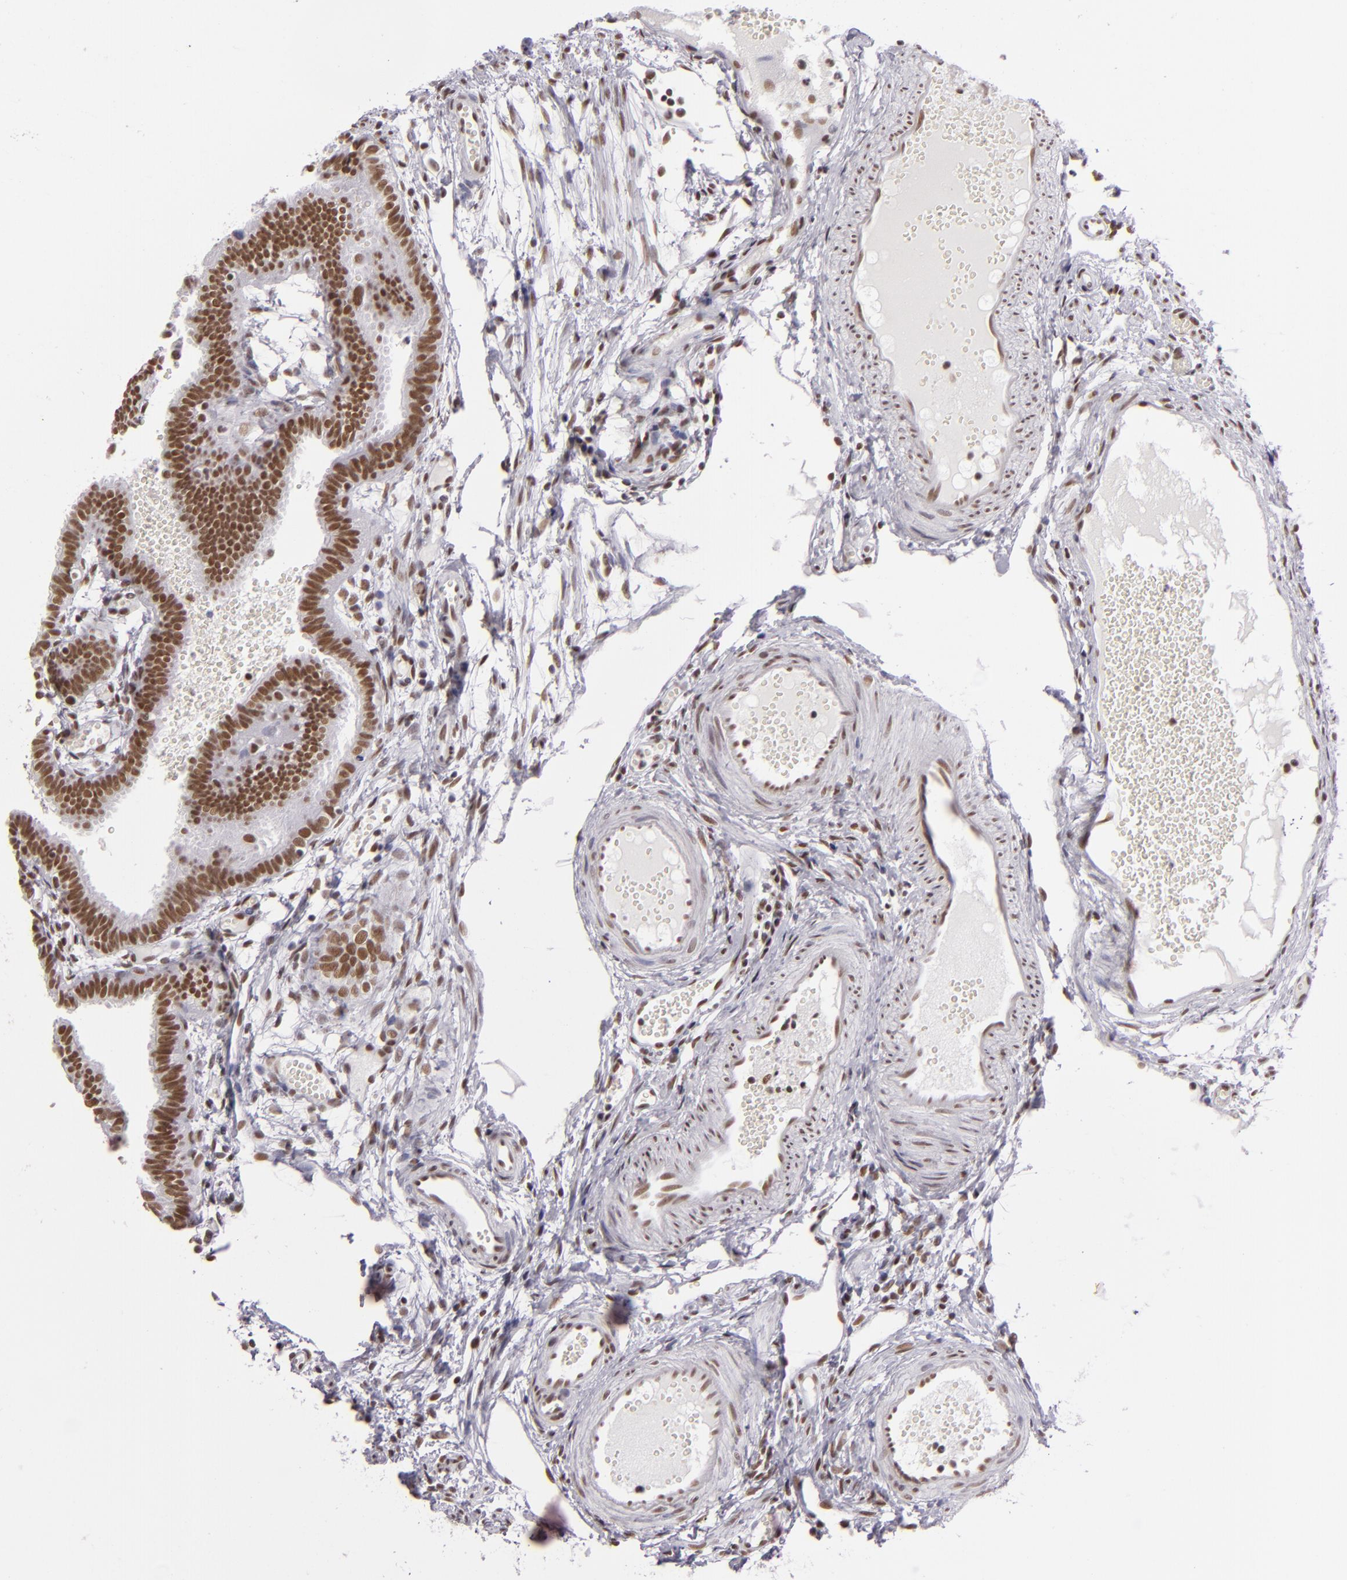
{"staining": {"intensity": "strong", "quantity": ">75%", "location": "nuclear"}, "tissue": "fallopian tube", "cell_type": "Glandular cells", "image_type": "normal", "snomed": [{"axis": "morphology", "description": "Normal tissue, NOS"}, {"axis": "topography", "description": "Fallopian tube"}], "caption": "Fallopian tube was stained to show a protein in brown. There is high levels of strong nuclear staining in approximately >75% of glandular cells. (DAB (3,3'-diaminobenzidine) IHC, brown staining for protein, blue staining for nuclei).", "gene": "BRD8", "patient": {"sex": "female", "age": 29}}